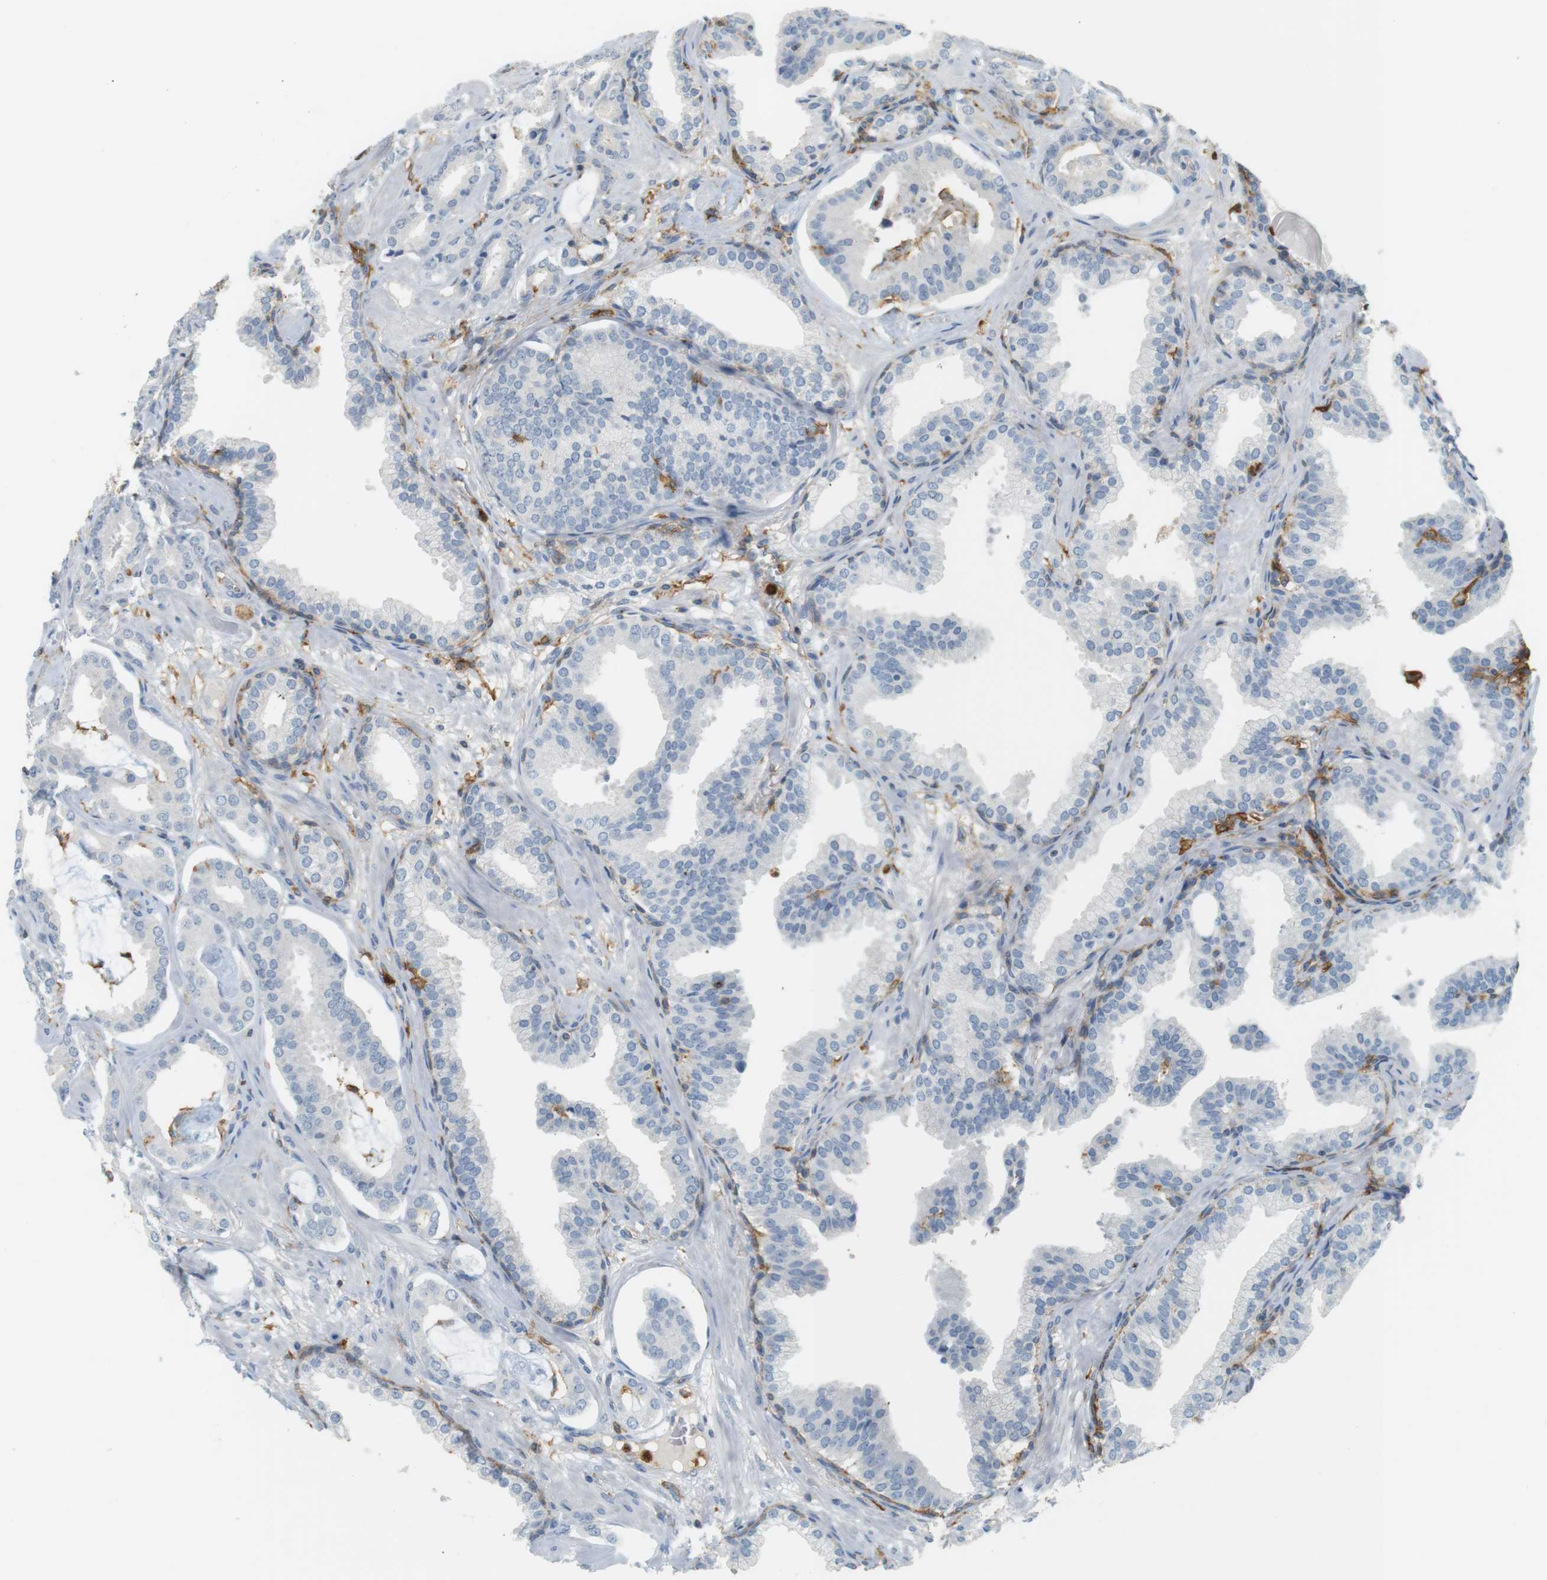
{"staining": {"intensity": "negative", "quantity": "none", "location": "none"}, "tissue": "prostate cancer", "cell_type": "Tumor cells", "image_type": "cancer", "snomed": [{"axis": "morphology", "description": "Adenocarcinoma, Low grade"}, {"axis": "topography", "description": "Prostate"}], "caption": "Immunohistochemistry micrograph of adenocarcinoma (low-grade) (prostate) stained for a protein (brown), which displays no positivity in tumor cells. (Brightfield microscopy of DAB immunohistochemistry (IHC) at high magnification).", "gene": "SIRPA", "patient": {"sex": "male", "age": 53}}